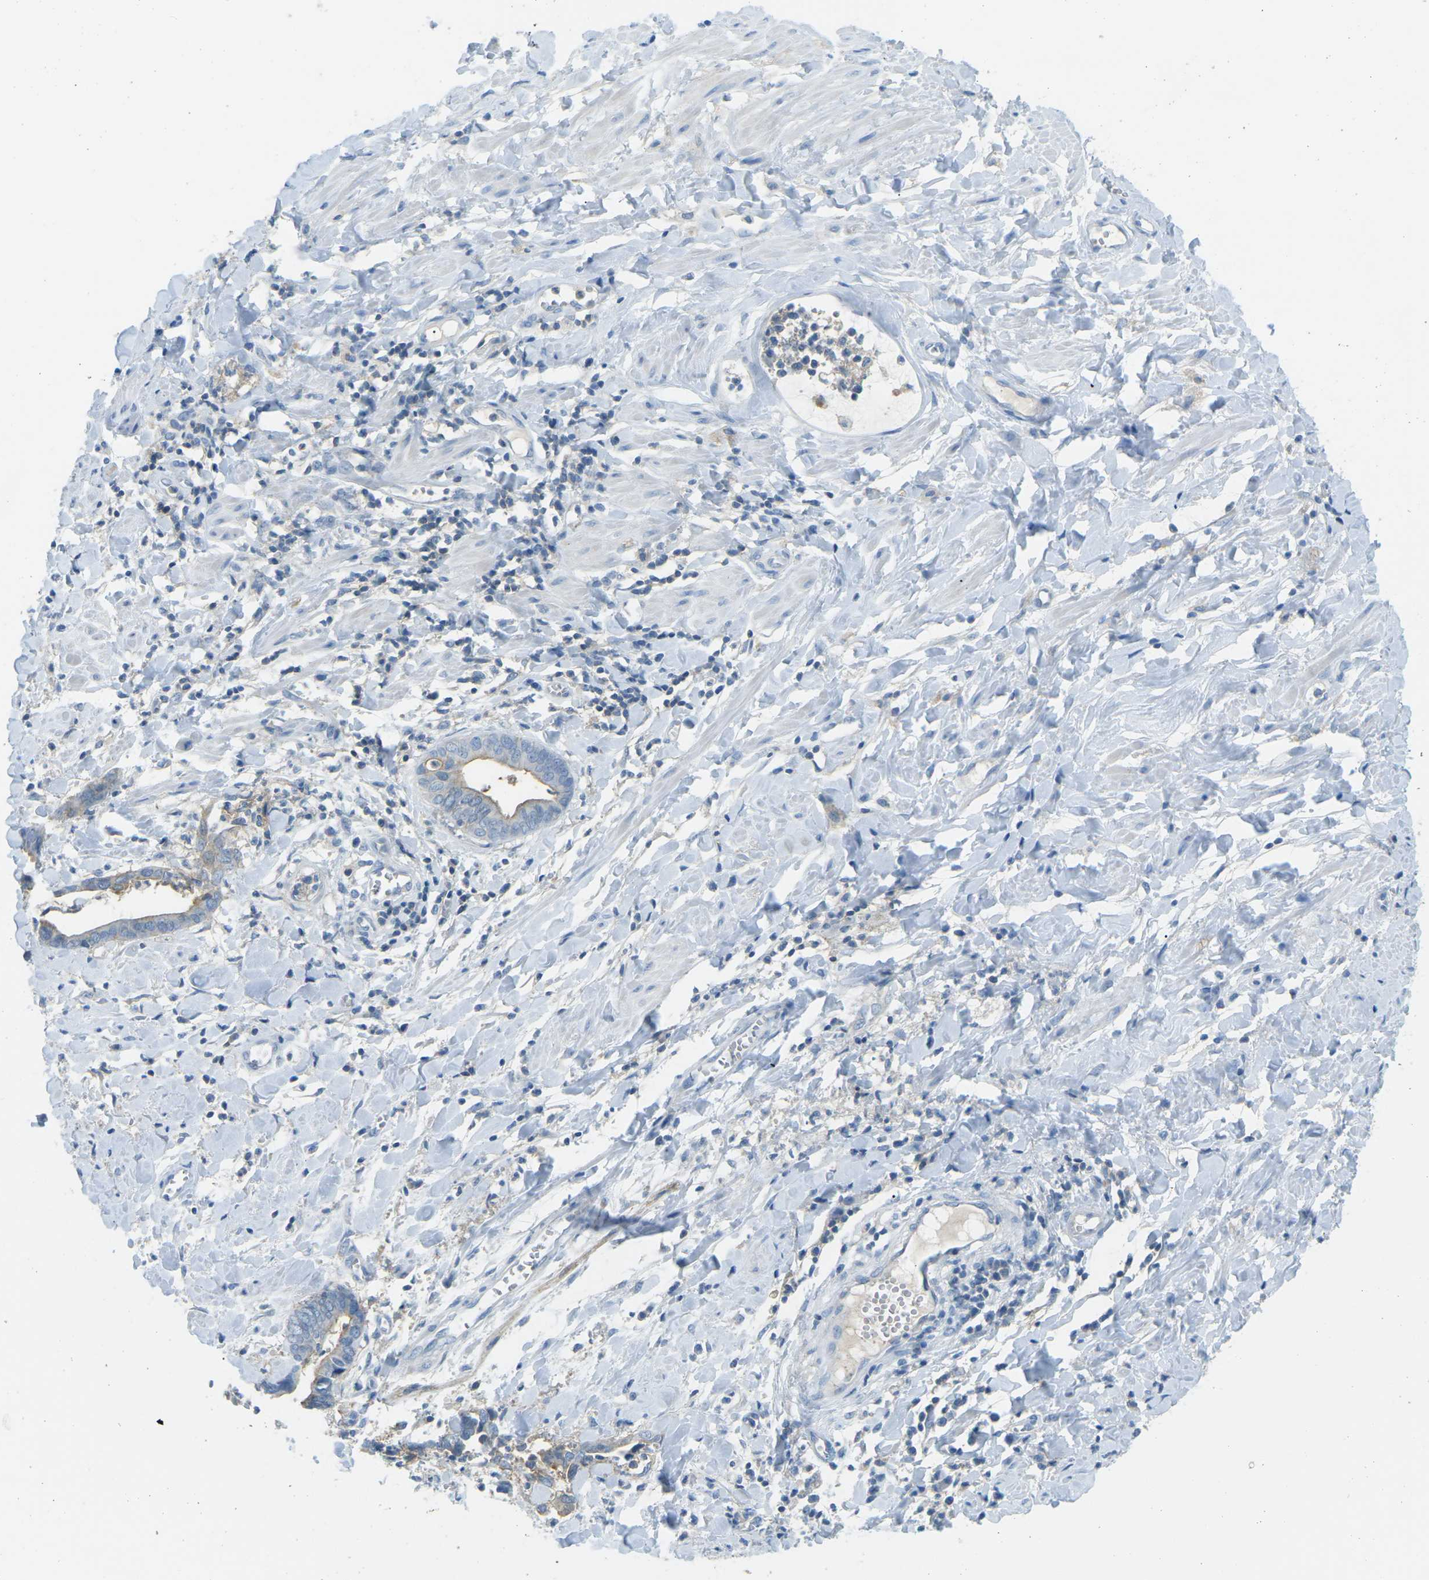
{"staining": {"intensity": "negative", "quantity": "none", "location": "none"}, "tissue": "cervical cancer", "cell_type": "Tumor cells", "image_type": "cancer", "snomed": [{"axis": "morphology", "description": "Adenocarcinoma, NOS"}, {"axis": "topography", "description": "Cervix"}], "caption": "A histopathology image of human cervical cancer is negative for staining in tumor cells.", "gene": "CD47", "patient": {"sex": "female", "age": 44}}